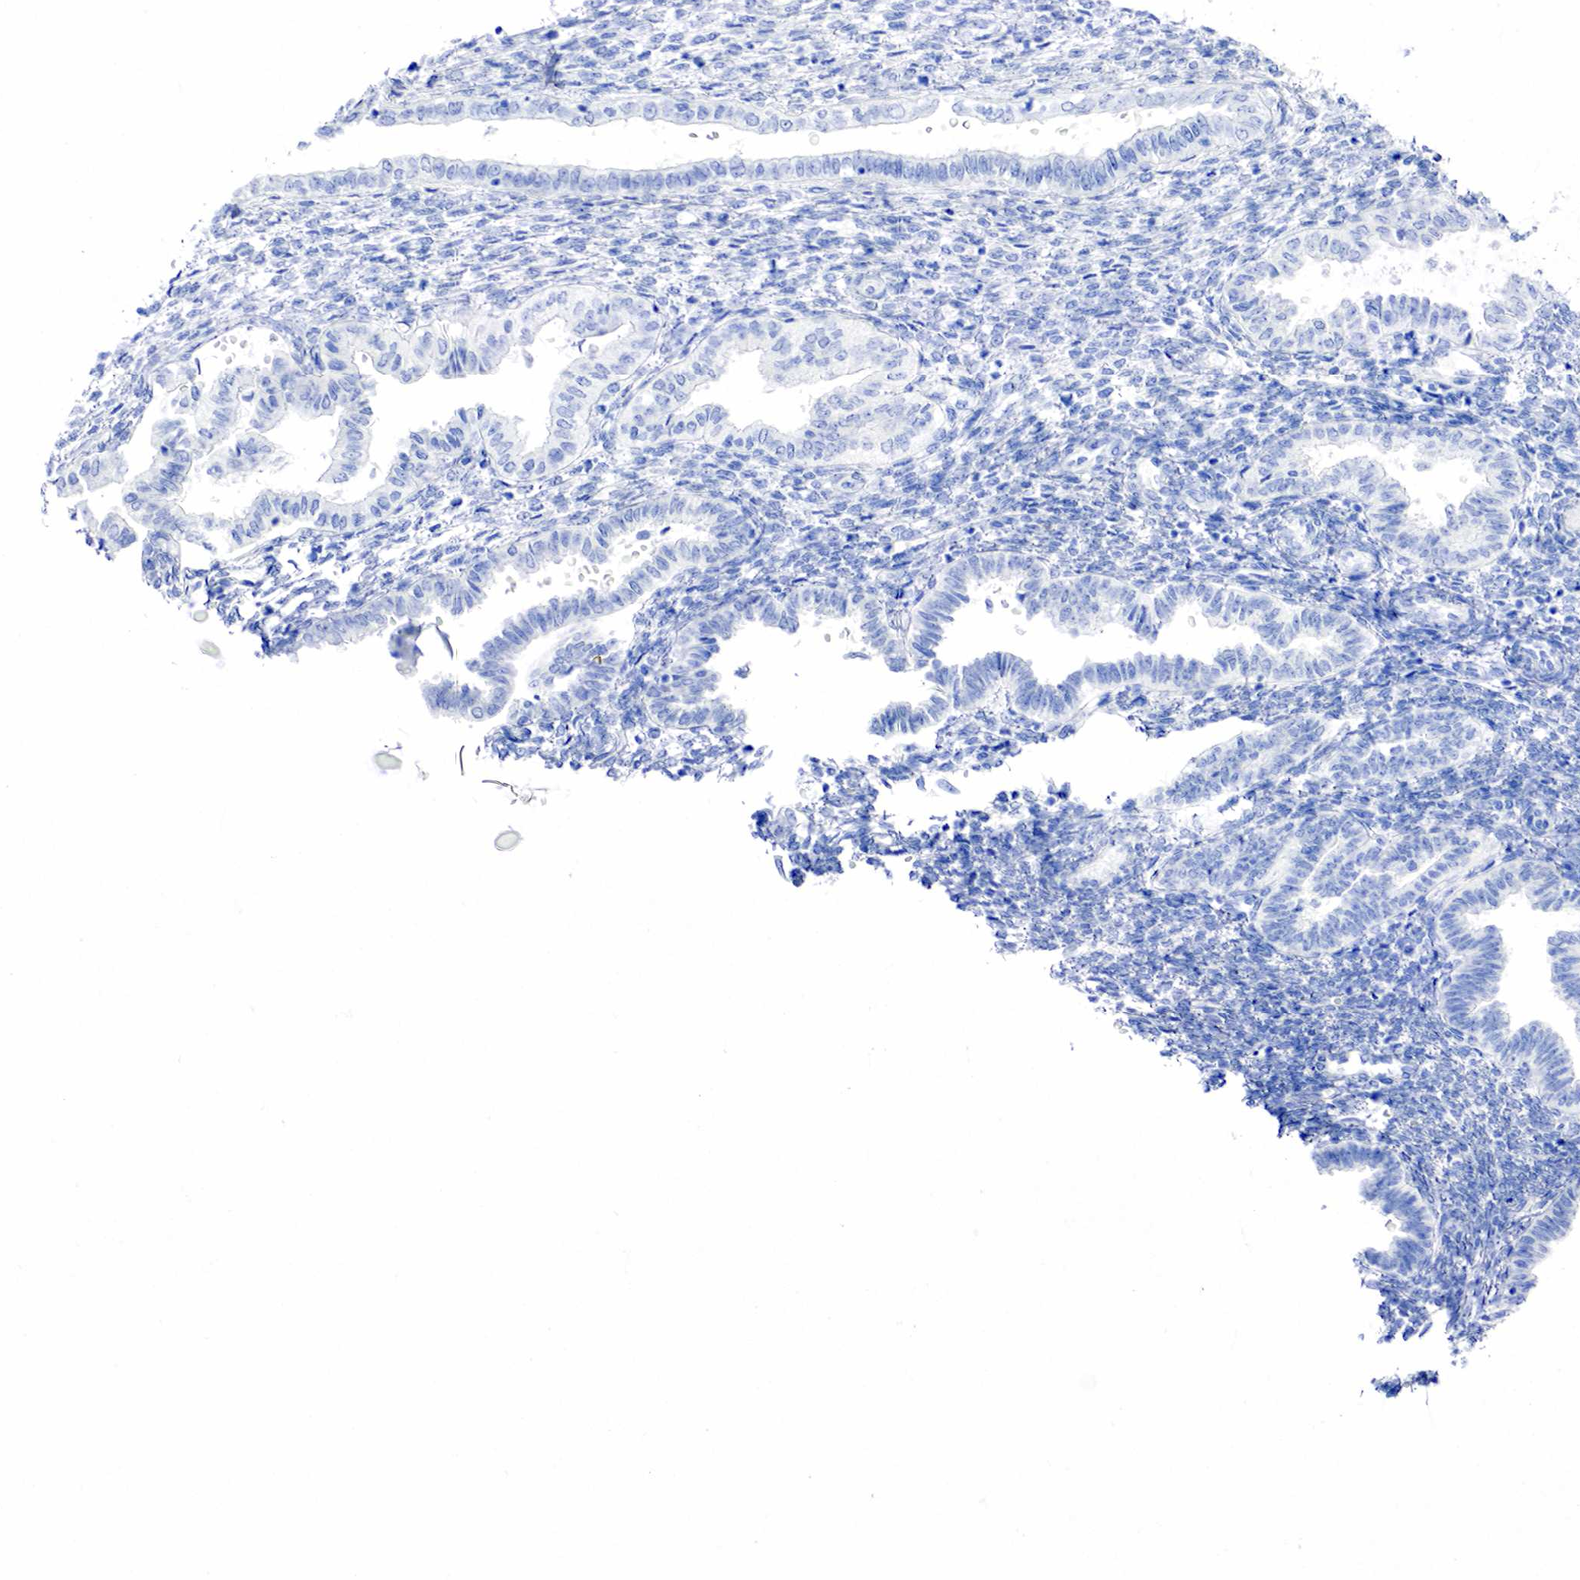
{"staining": {"intensity": "negative", "quantity": "none", "location": "none"}, "tissue": "endometrium", "cell_type": "Cells in endometrial stroma", "image_type": "normal", "snomed": [{"axis": "morphology", "description": "Normal tissue, NOS"}, {"axis": "topography", "description": "Endometrium"}], "caption": "DAB (3,3'-diaminobenzidine) immunohistochemical staining of normal endometrium exhibits no significant staining in cells in endometrial stroma.", "gene": "INHA", "patient": {"sex": "female", "age": 36}}